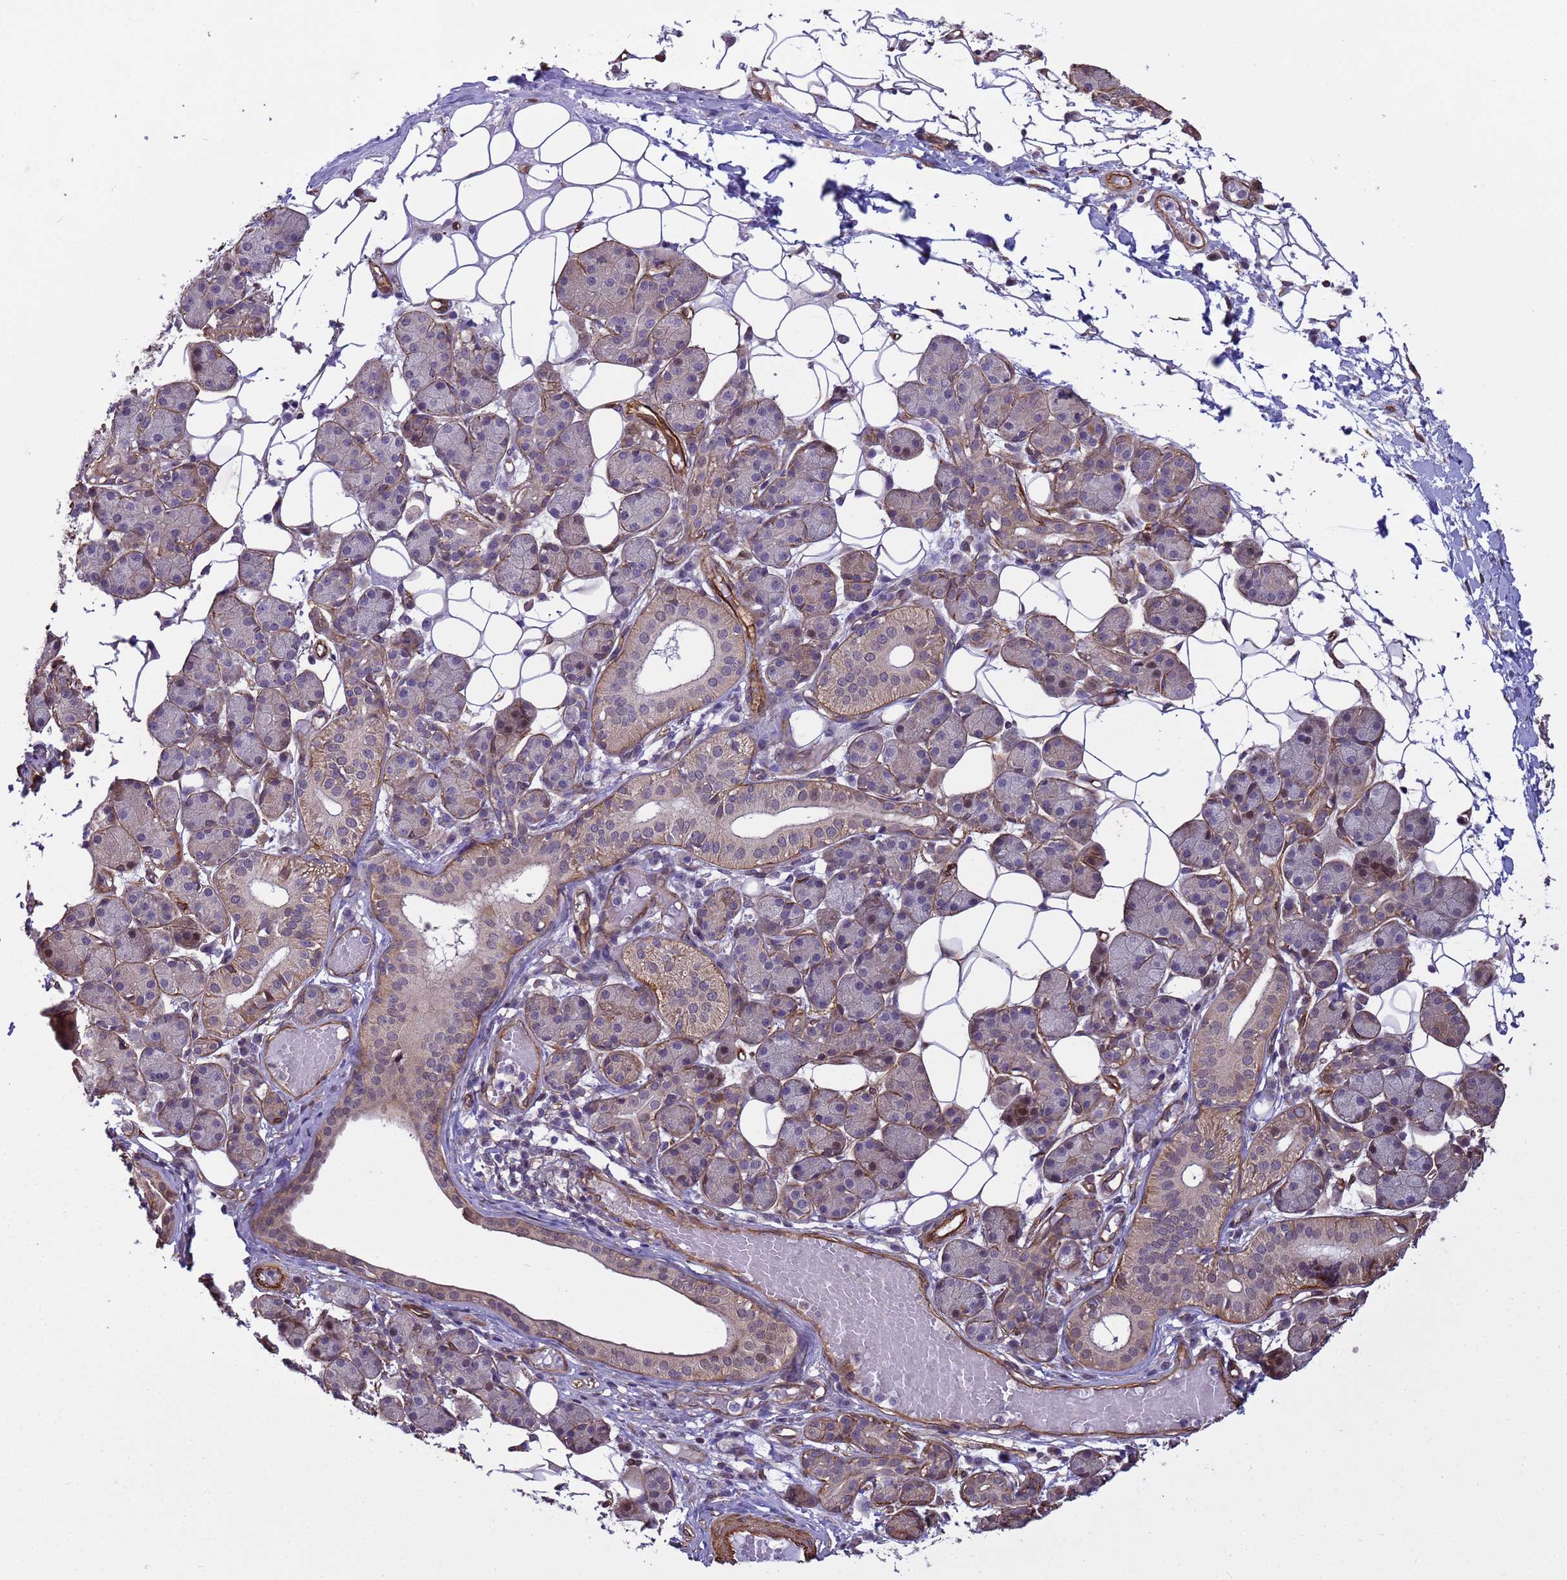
{"staining": {"intensity": "moderate", "quantity": "25%-75%", "location": "cytoplasmic/membranous"}, "tissue": "salivary gland", "cell_type": "Glandular cells", "image_type": "normal", "snomed": [{"axis": "morphology", "description": "Normal tissue, NOS"}, {"axis": "topography", "description": "Salivary gland"}], "caption": "Approximately 25%-75% of glandular cells in unremarkable salivary gland reveal moderate cytoplasmic/membranous protein expression as visualized by brown immunohistochemical staining.", "gene": "ITGB4", "patient": {"sex": "female", "age": 33}}